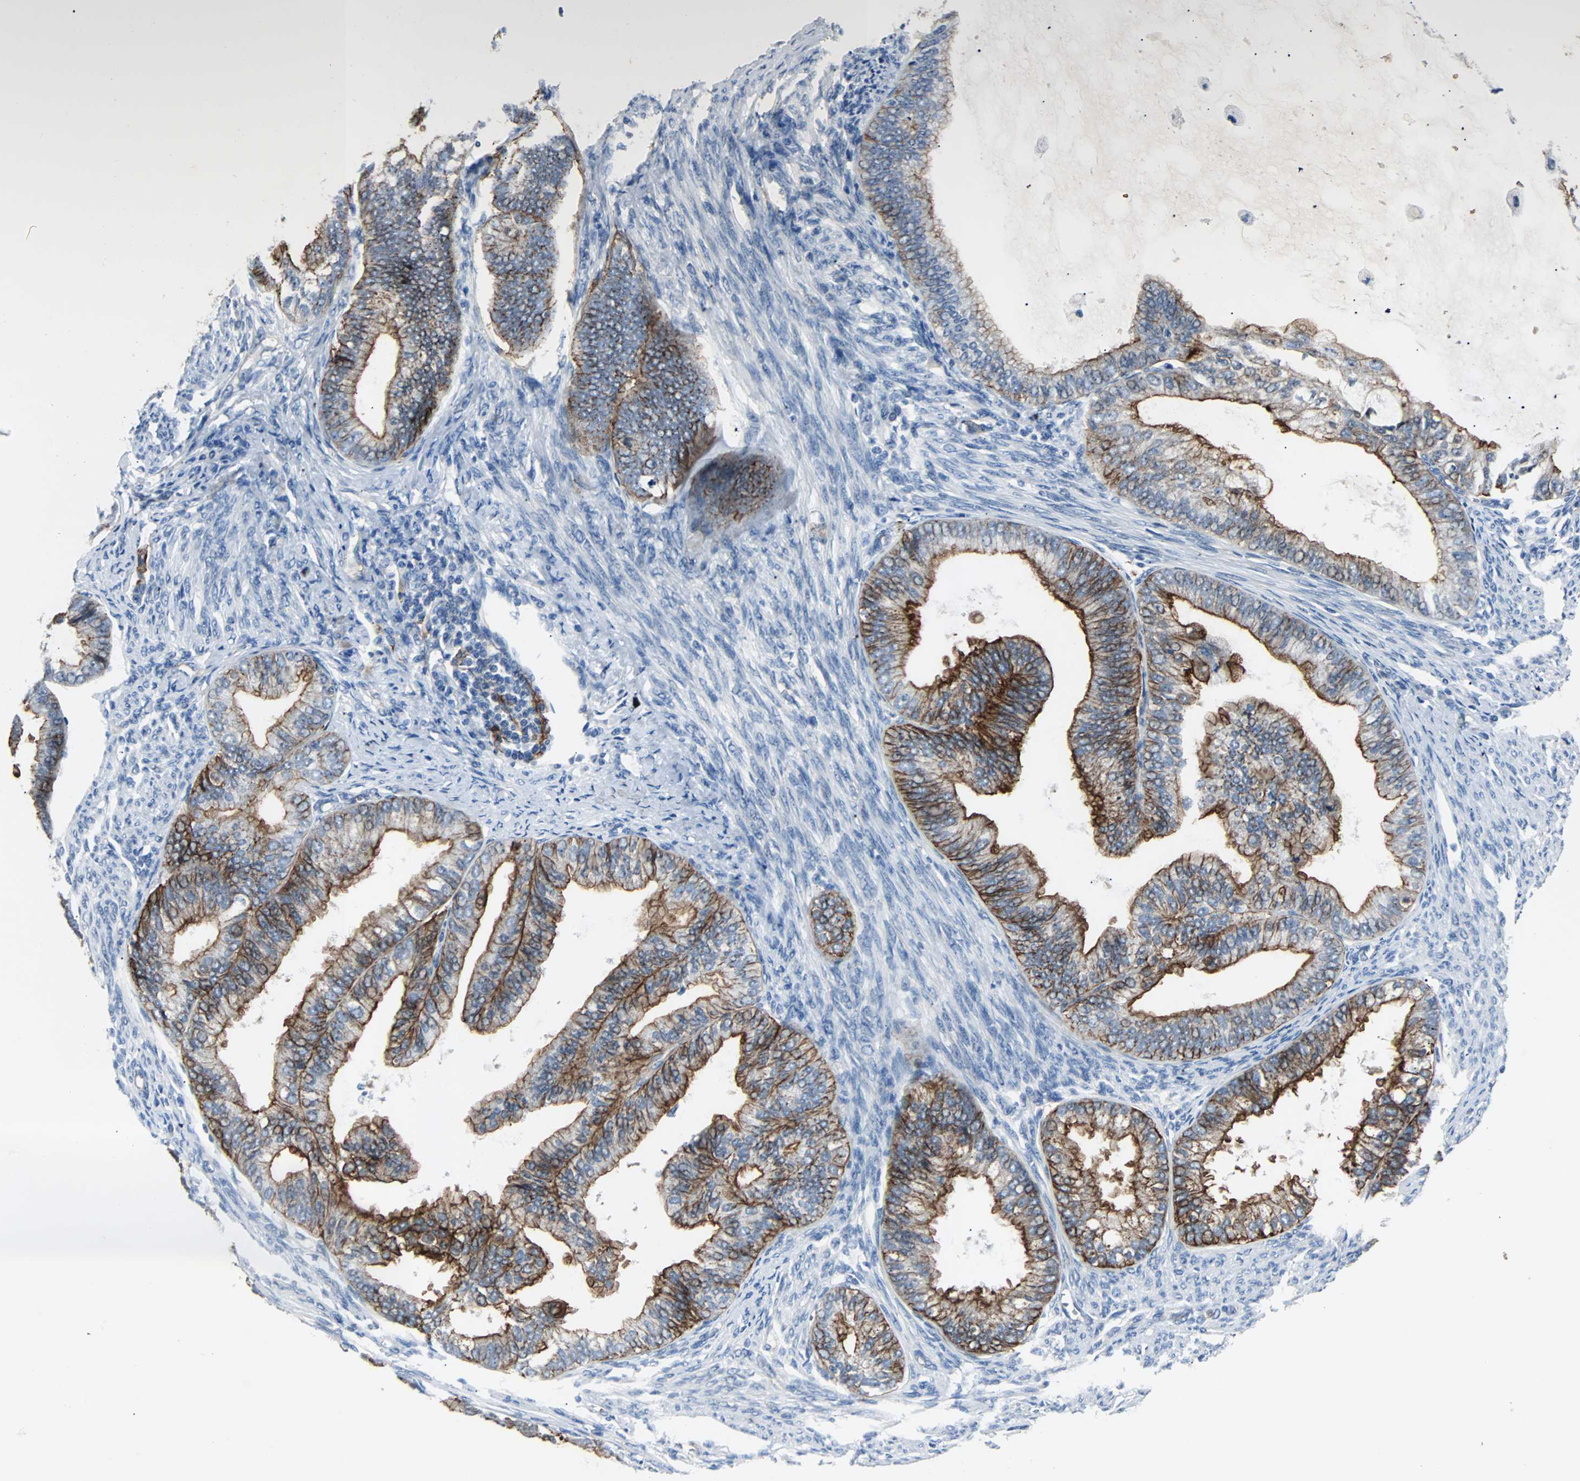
{"staining": {"intensity": "strong", "quantity": ">75%", "location": "cytoplasmic/membranous"}, "tissue": "endometrial cancer", "cell_type": "Tumor cells", "image_type": "cancer", "snomed": [{"axis": "morphology", "description": "Adenocarcinoma, NOS"}, {"axis": "topography", "description": "Endometrium"}], "caption": "Tumor cells show high levels of strong cytoplasmic/membranous staining in about >75% of cells in endometrial cancer (adenocarcinoma).", "gene": "CMC2", "patient": {"sex": "female", "age": 86}}